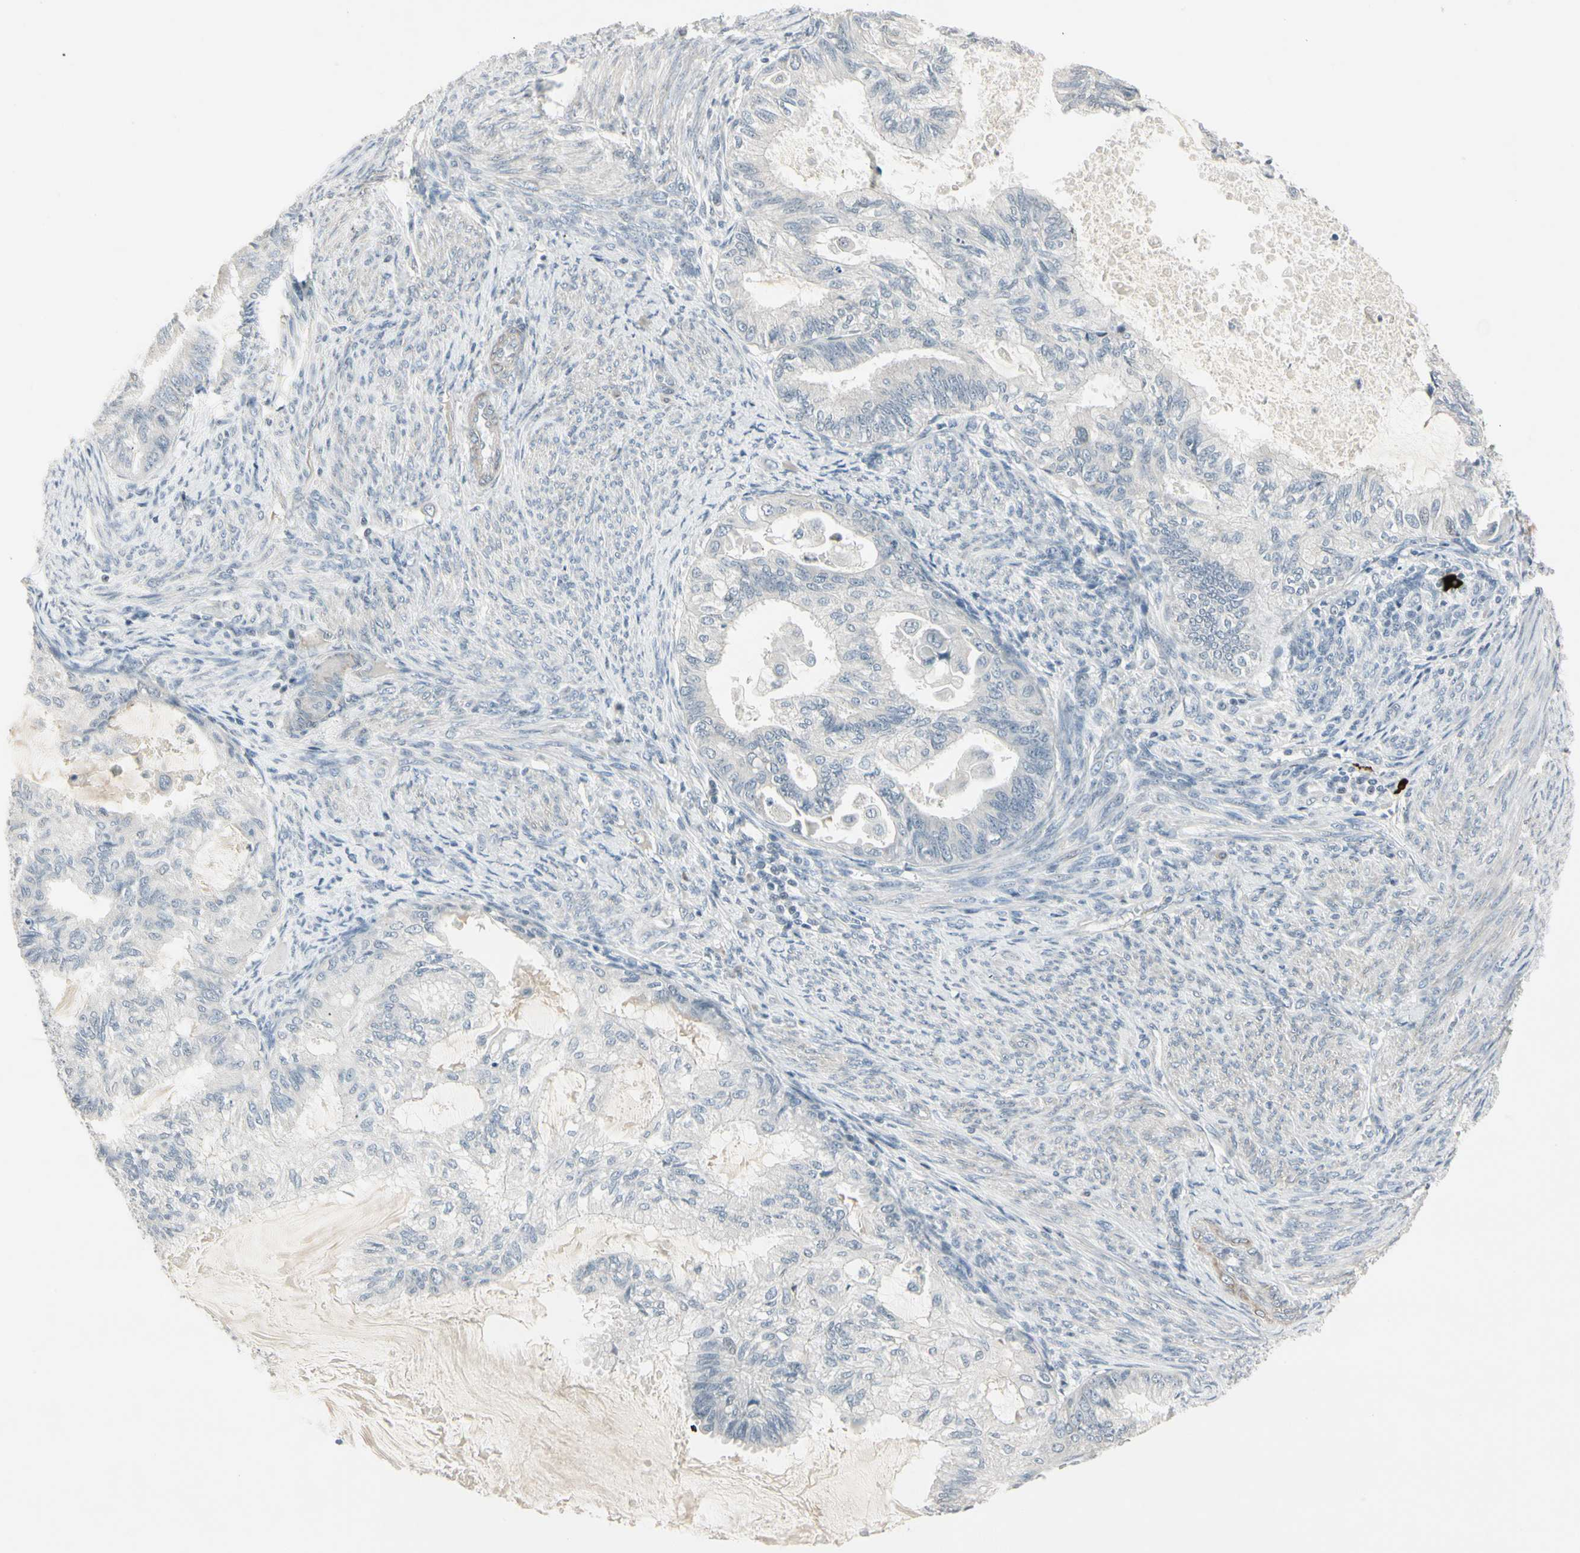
{"staining": {"intensity": "negative", "quantity": "none", "location": "none"}, "tissue": "cervical cancer", "cell_type": "Tumor cells", "image_type": "cancer", "snomed": [{"axis": "morphology", "description": "Normal tissue, NOS"}, {"axis": "morphology", "description": "Adenocarcinoma, NOS"}, {"axis": "topography", "description": "Cervix"}, {"axis": "topography", "description": "Endometrium"}], "caption": "A high-resolution histopathology image shows immunohistochemistry staining of cervical cancer (adenocarcinoma), which displays no significant staining in tumor cells.", "gene": "DMPK", "patient": {"sex": "female", "age": 86}}